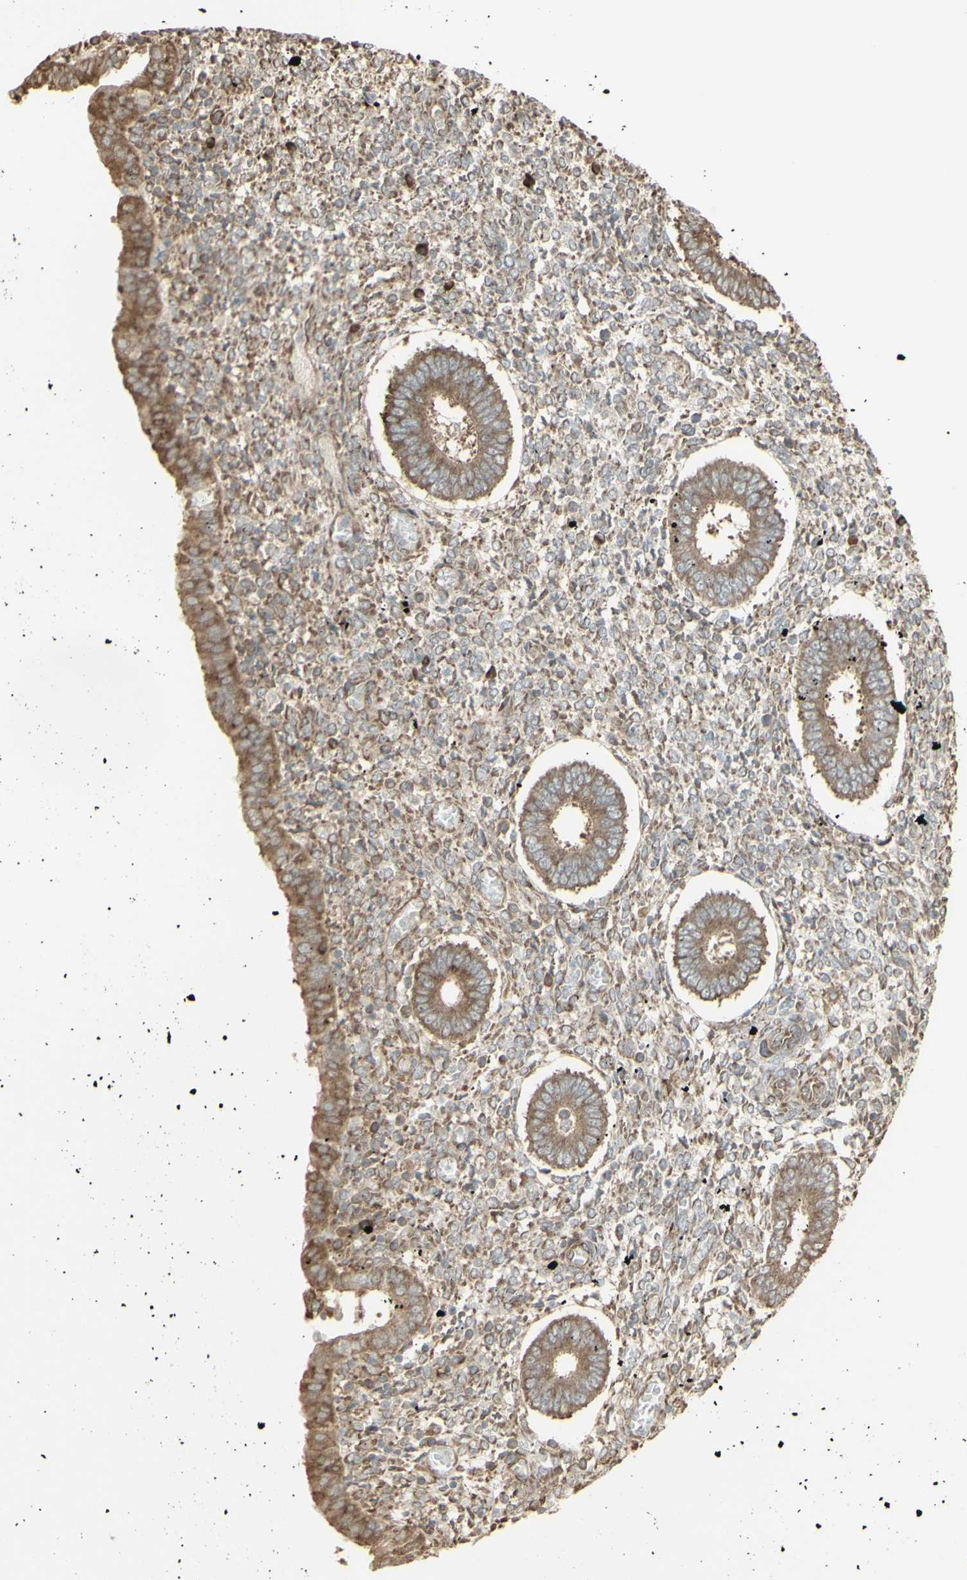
{"staining": {"intensity": "negative", "quantity": "none", "location": "none"}, "tissue": "endometrium", "cell_type": "Cells in endometrial stroma", "image_type": "normal", "snomed": [{"axis": "morphology", "description": "Normal tissue, NOS"}, {"axis": "topography", "description": "Endometrium"}], "caption": "This is an immunohistochemistry (IHC) micrograph of normal human endometrium. There is no positivity in cells in endometrial stroma.", "gene": "EEF1B2", "patient": {"sex": "female", "age": 35}}